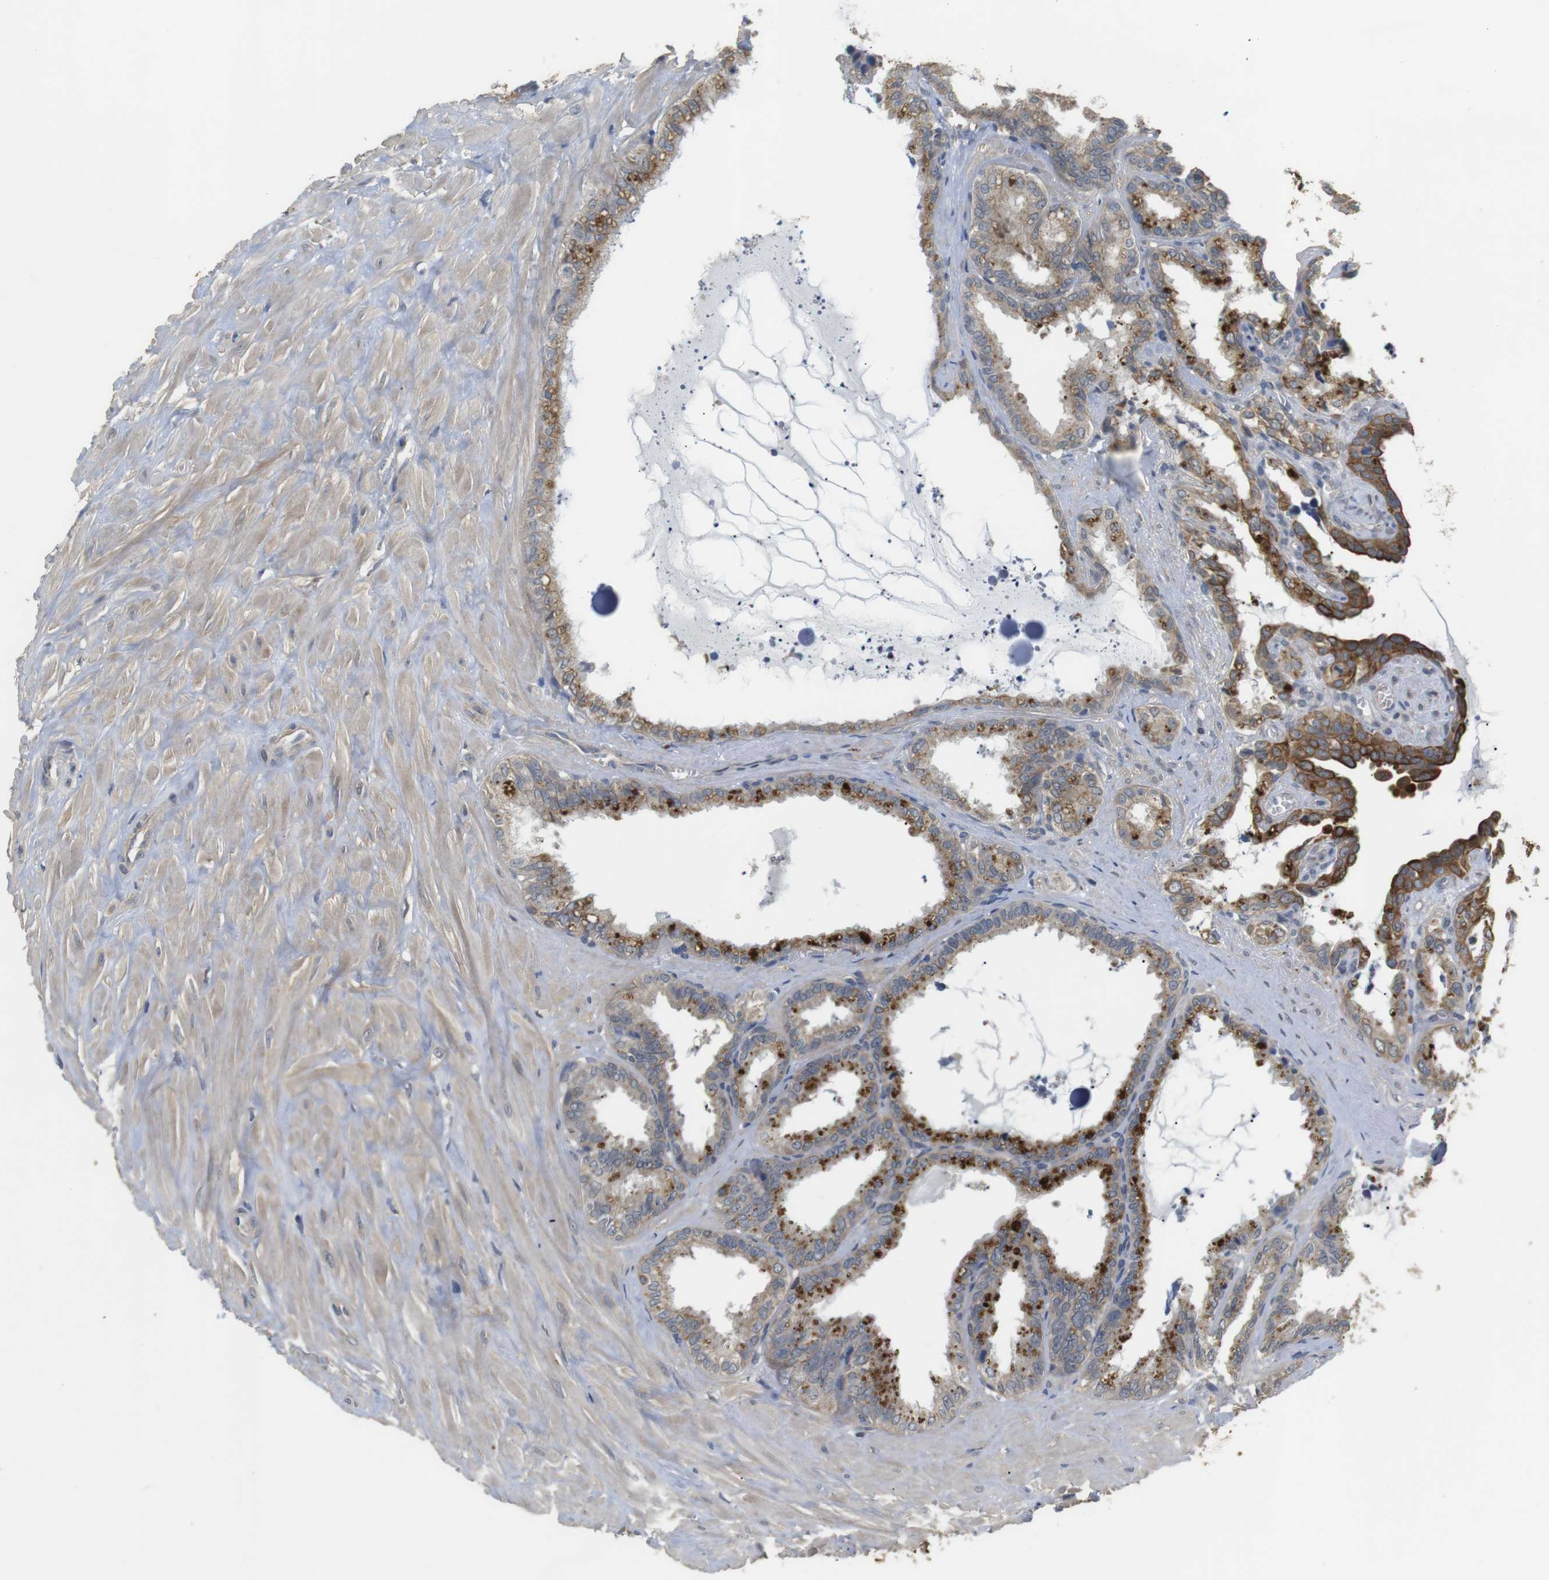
{"staining": {"intensity": "weak", "quantity": ">75%", "location": "cytoplasmic/membranous"}, "tissue": "seminal vesicle", "cell_type": "Glandular cells", "image_type": "normal", "snomed": [{"axis": "morphology", "description": "Normal tissue, NOS"}, {"axis": "topography", "description": "Seminal veicle"}], "caption": "Protein analysis of benign seminal vesicle reveals weak cytoplasmic/membranous positivity in about >75% of glandular cells. (IHC, brightfield microscopy, high magnification).", "gene": "ADGRL3", "patient": {"sex": "male", "age": 64}}